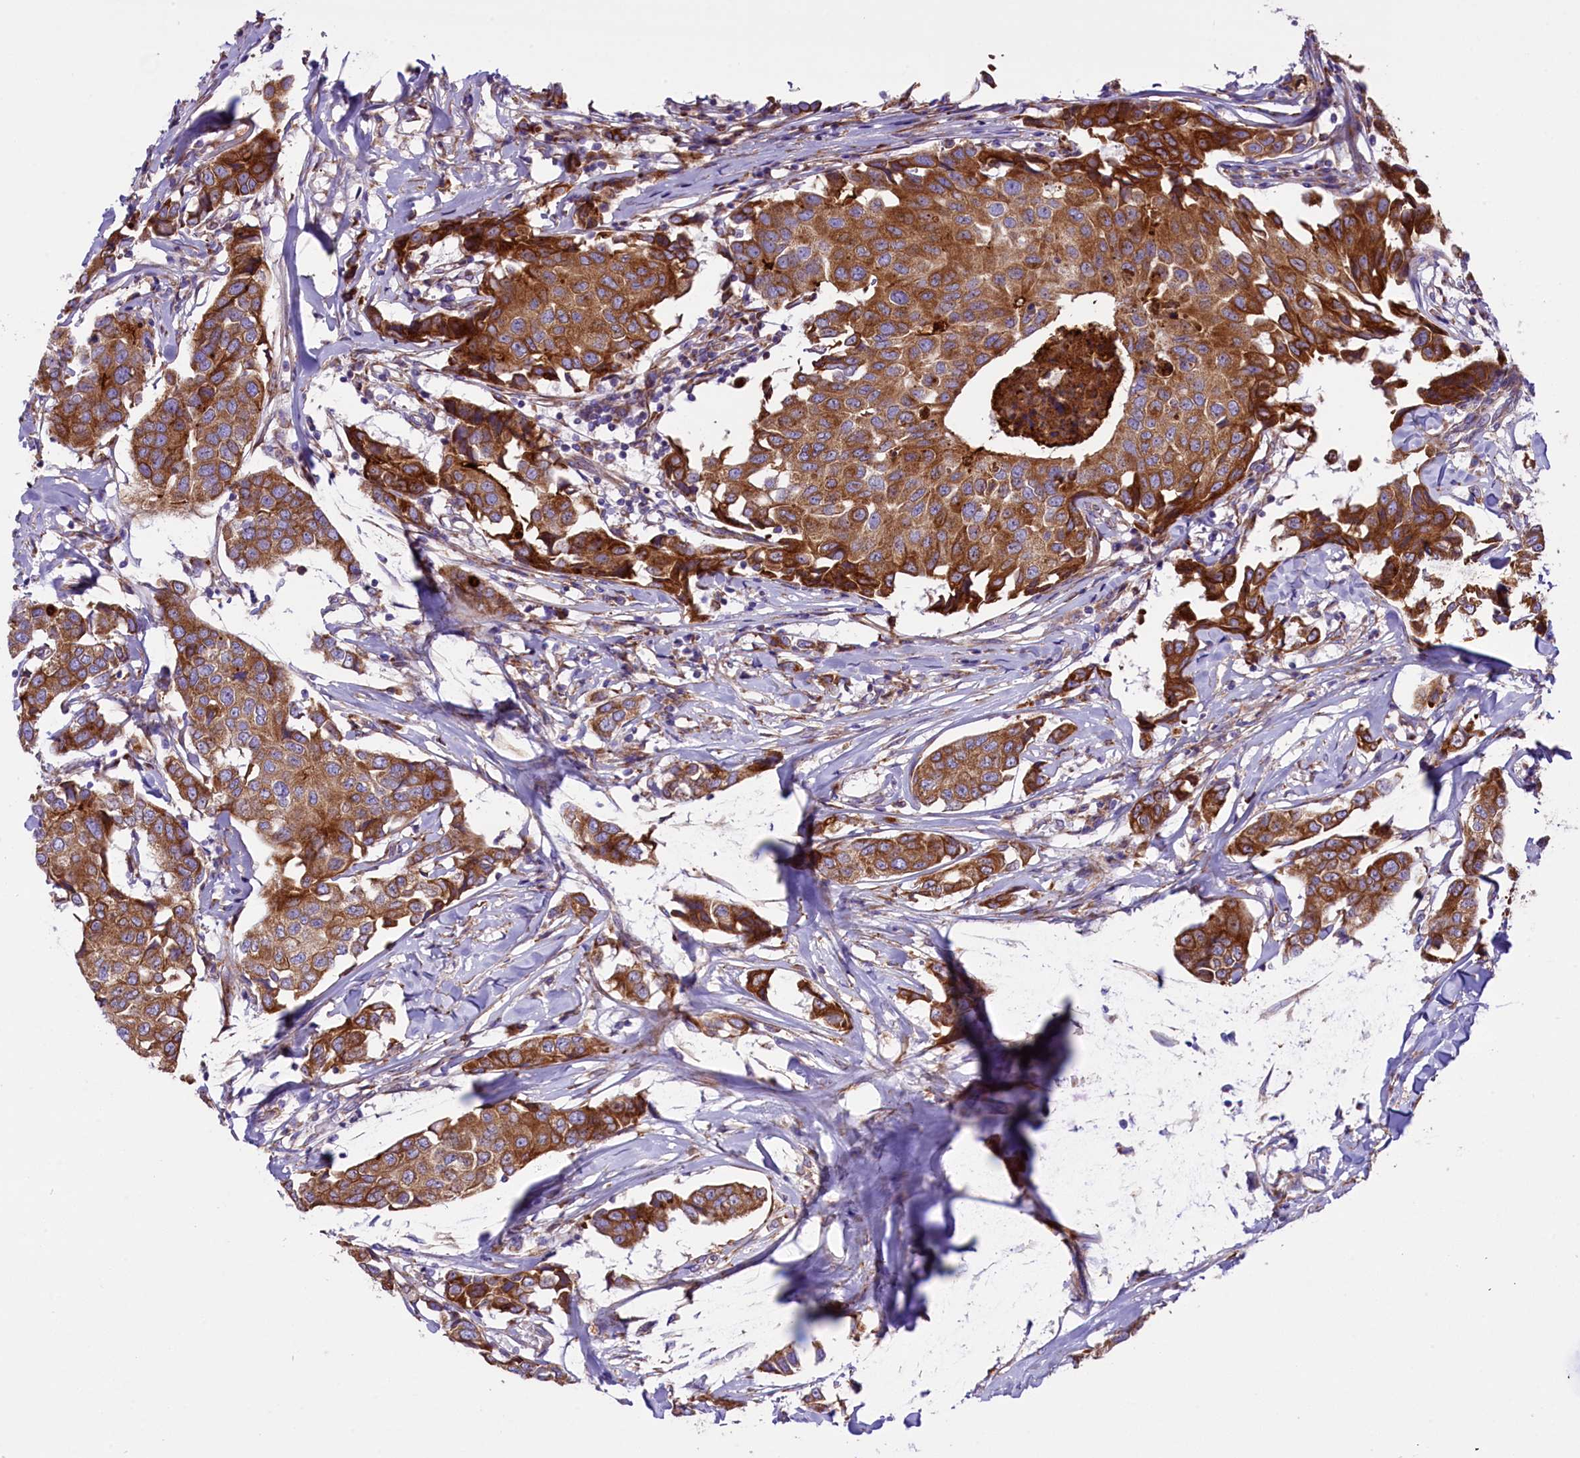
{"staining": {"intensity": "strong", "quantity": ">75%", "location": "cytoplasmic/membranous"}, "tissue": "breast cancer", "cell_type": "Tumor cells", "image_type": "cancer", "snomed": [{"axis": "morphology", "description": "Duct carcinoma"}, {"axis": "topography", "description": "Breast"}], "caption": "A brown stain highlights strong cytoplasmic/membranous staining of a protein in breast cancer (intraductal carcinoma) tumor cells.", "gene": "PTPRU", "patient": {"sex": "female", "age": 80}}